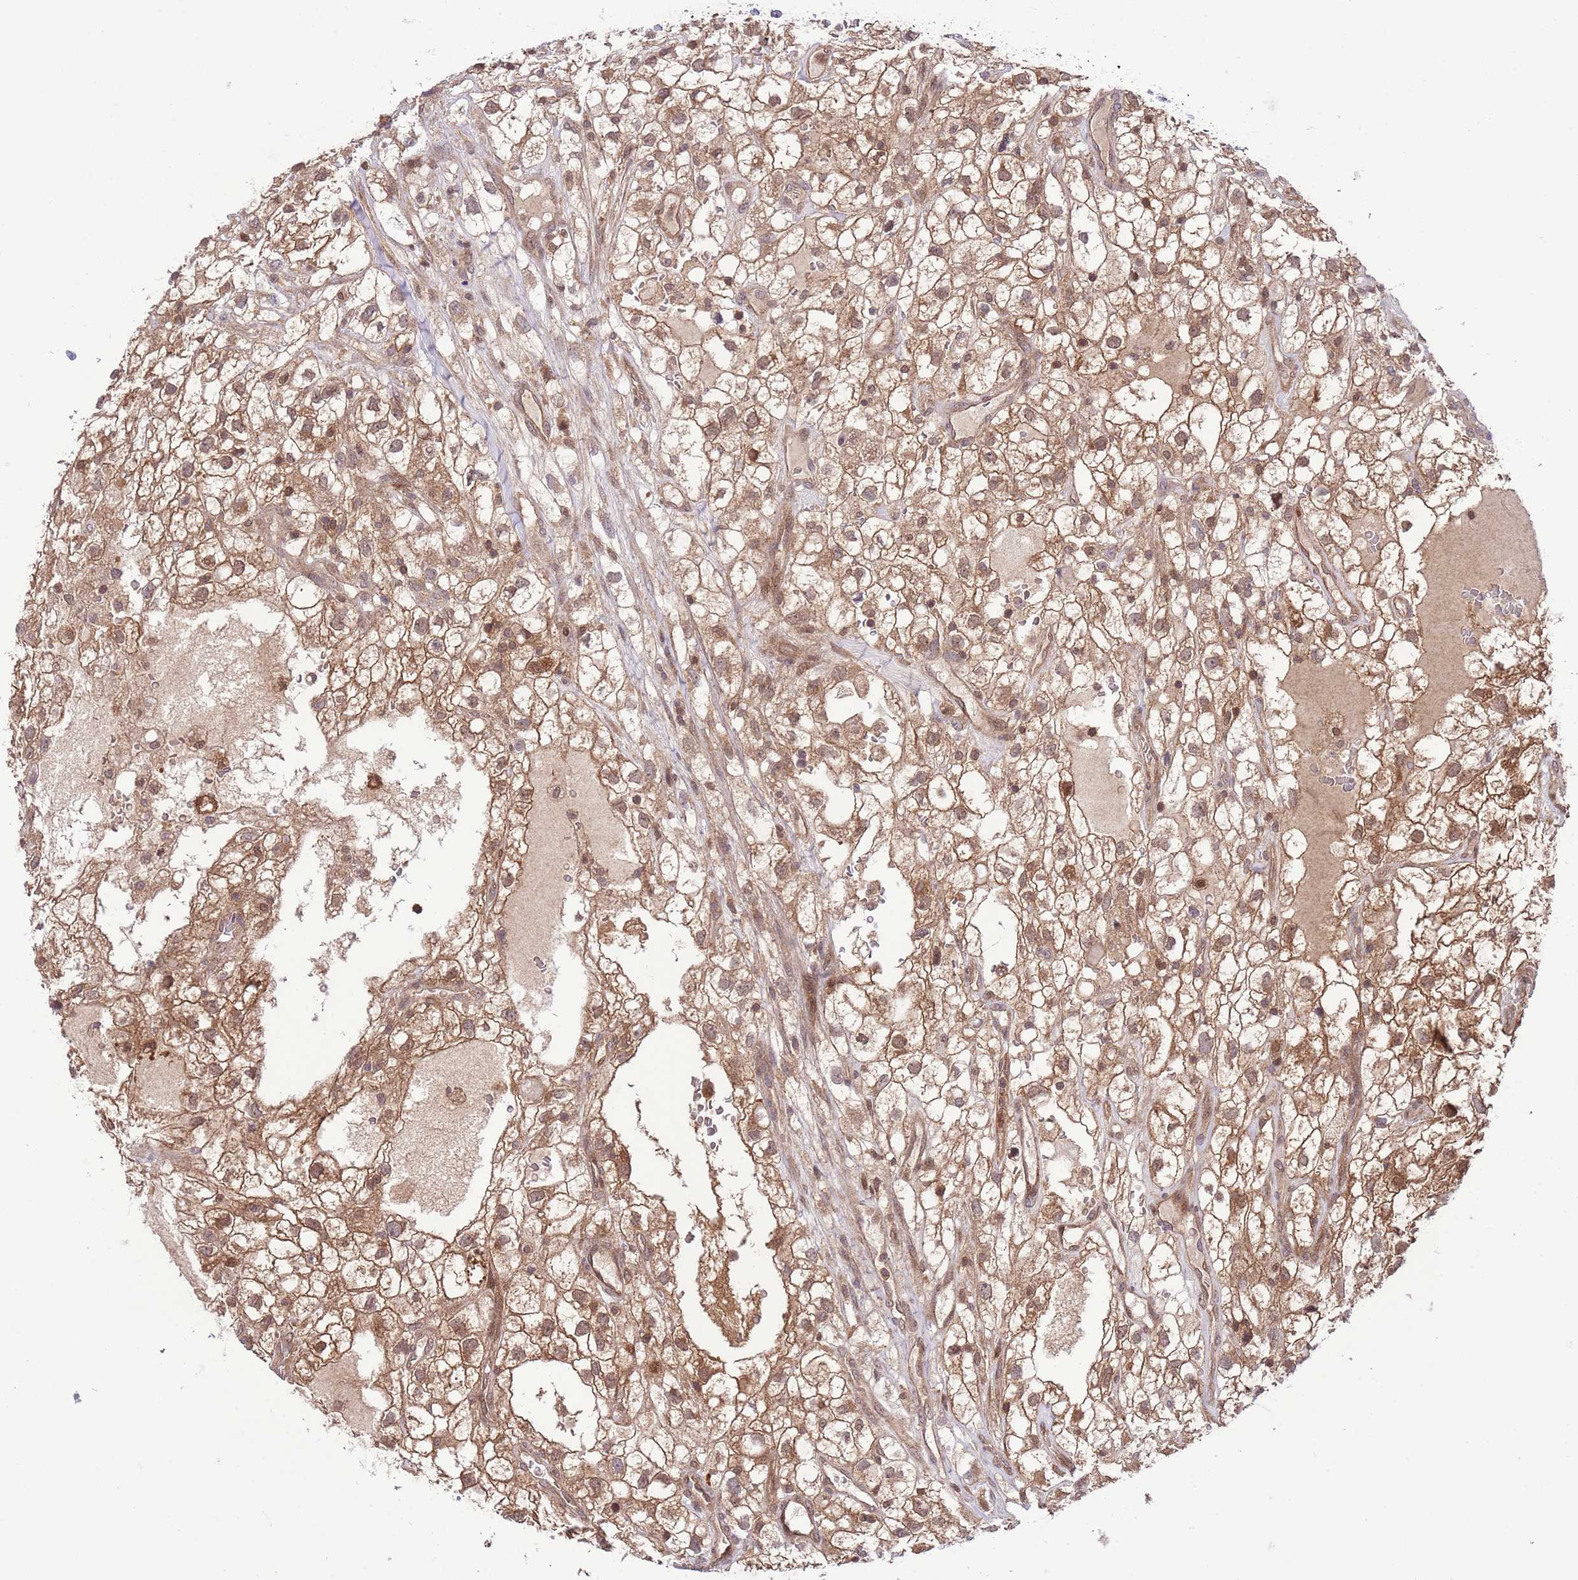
{"staining": {"intensity": "moderate", "quantity": ">75%", "location": "cytoplasmic/membranous,nuclear"}, "tissue": "renal cancer", "cell_type": "Tumor cells", "image_type": "cancer", "snomed": [{"axis": "morphology", "description": "Adenocarcinoma, NOS"}, {"axis": "topography", "description": "Kidney"}], "caption": "The micrograph demonstrates immunohistochemical staining of renal cancer (adenocarcinoma). There is moderate cytoplasmic/membranous and nuclear positivity is identified in approximately >75% of tumor cells.", "gene": "HDHD2", "patient": {"sex": "male", "age": 59}}